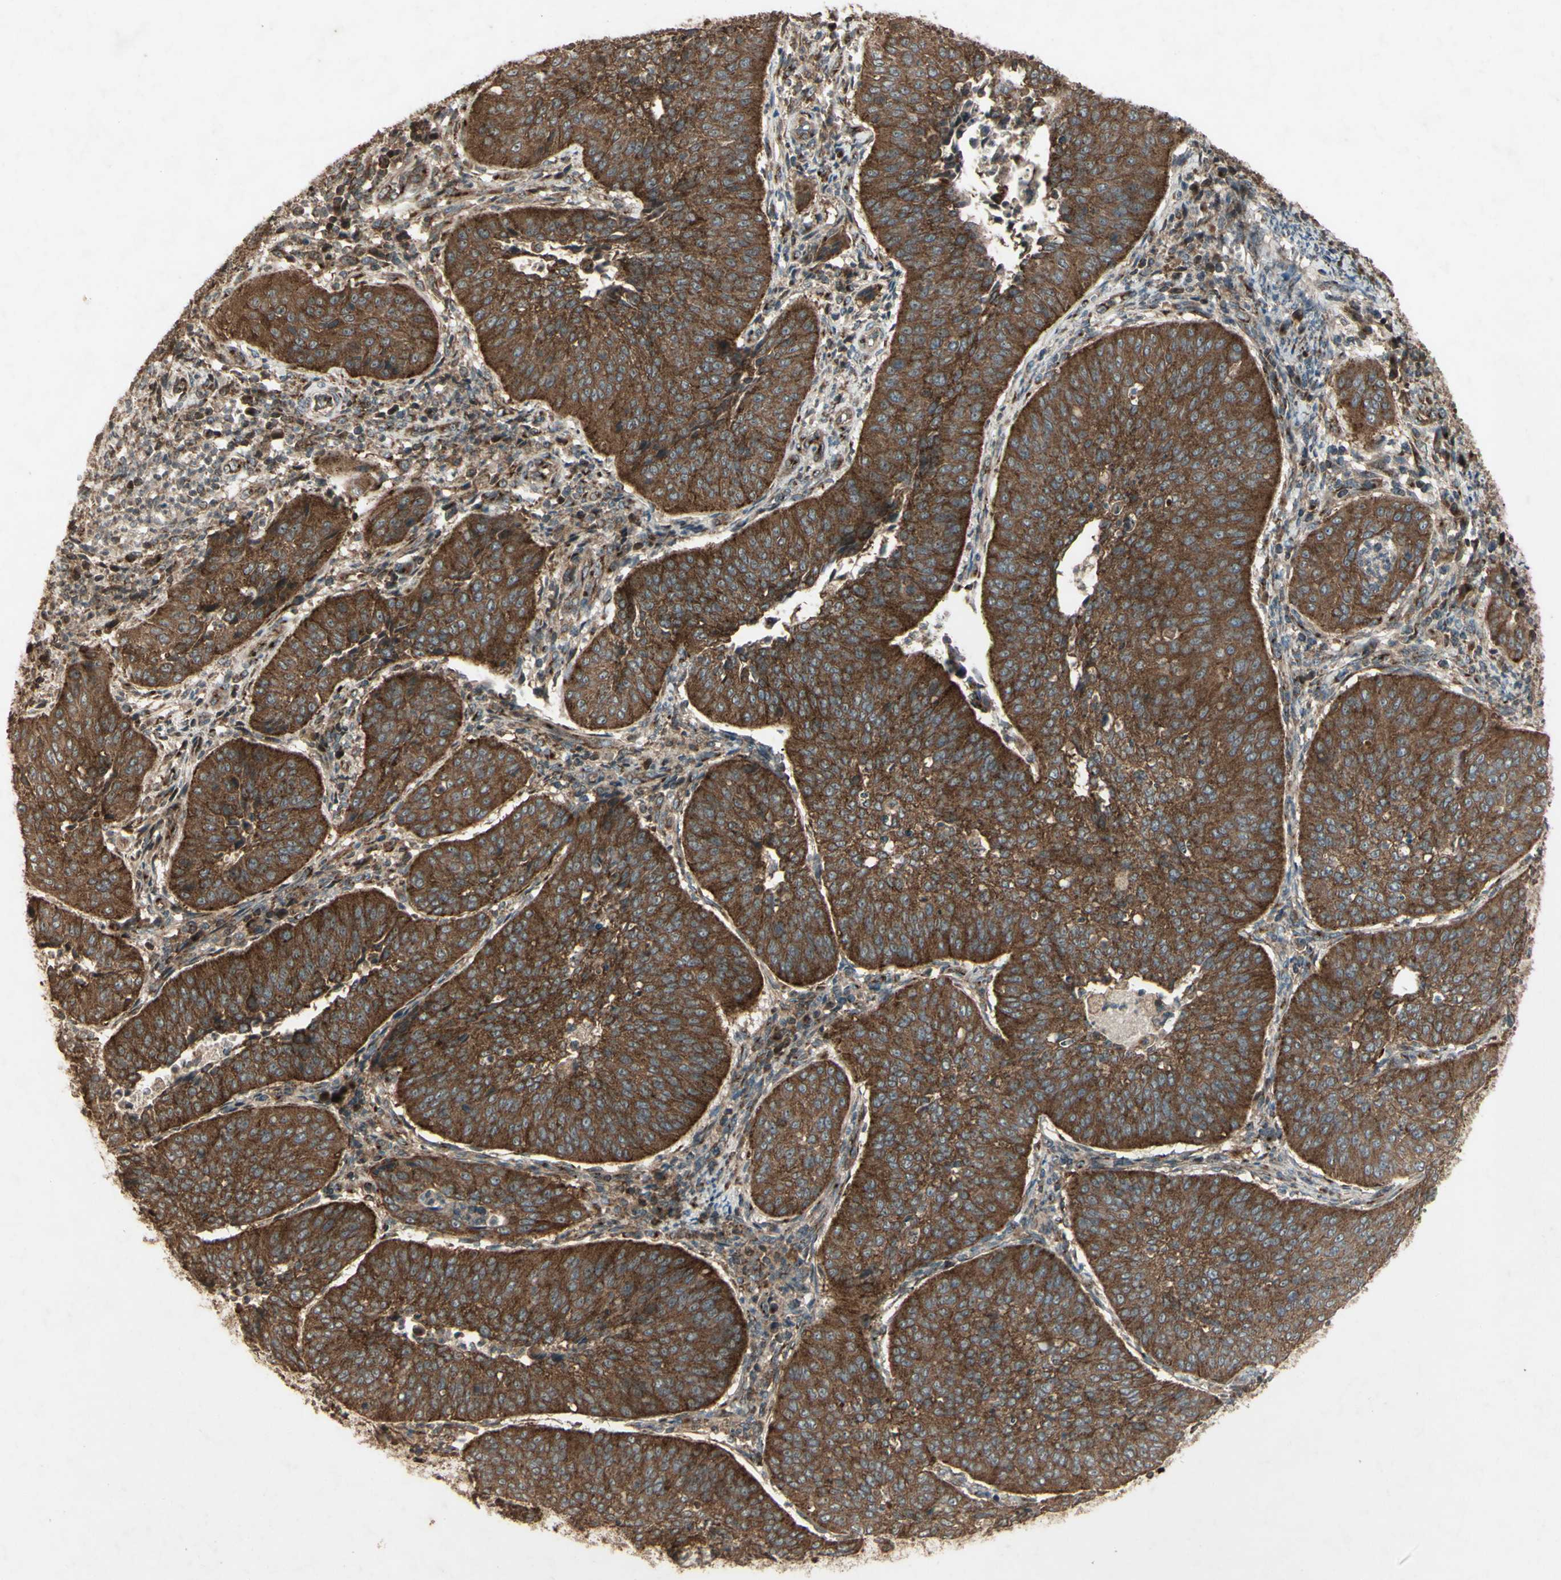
{"staining": {"intensity": "strong", "quantity": ">75%", "location": "cytoplasmic/membranous"}, "tissue": "cervical cancer", "cell_type": "Tumor cells", "image_type": "cancer", "snomed": [{"axis": "morphology", "description": "Normal tissue, NOS"}, {"axis": "morphology", "description": "Squamous cell carcinoma, NOS"}, {"axis": "topography", "description": "Cervix"}], "caption": "Strong cytoplasmic/membranous protein expression is identified in approximately >75% of tumor cells in cervical cancer.", "gene": "AP1G1", "patient": {"sex": "female", "age": 39}}